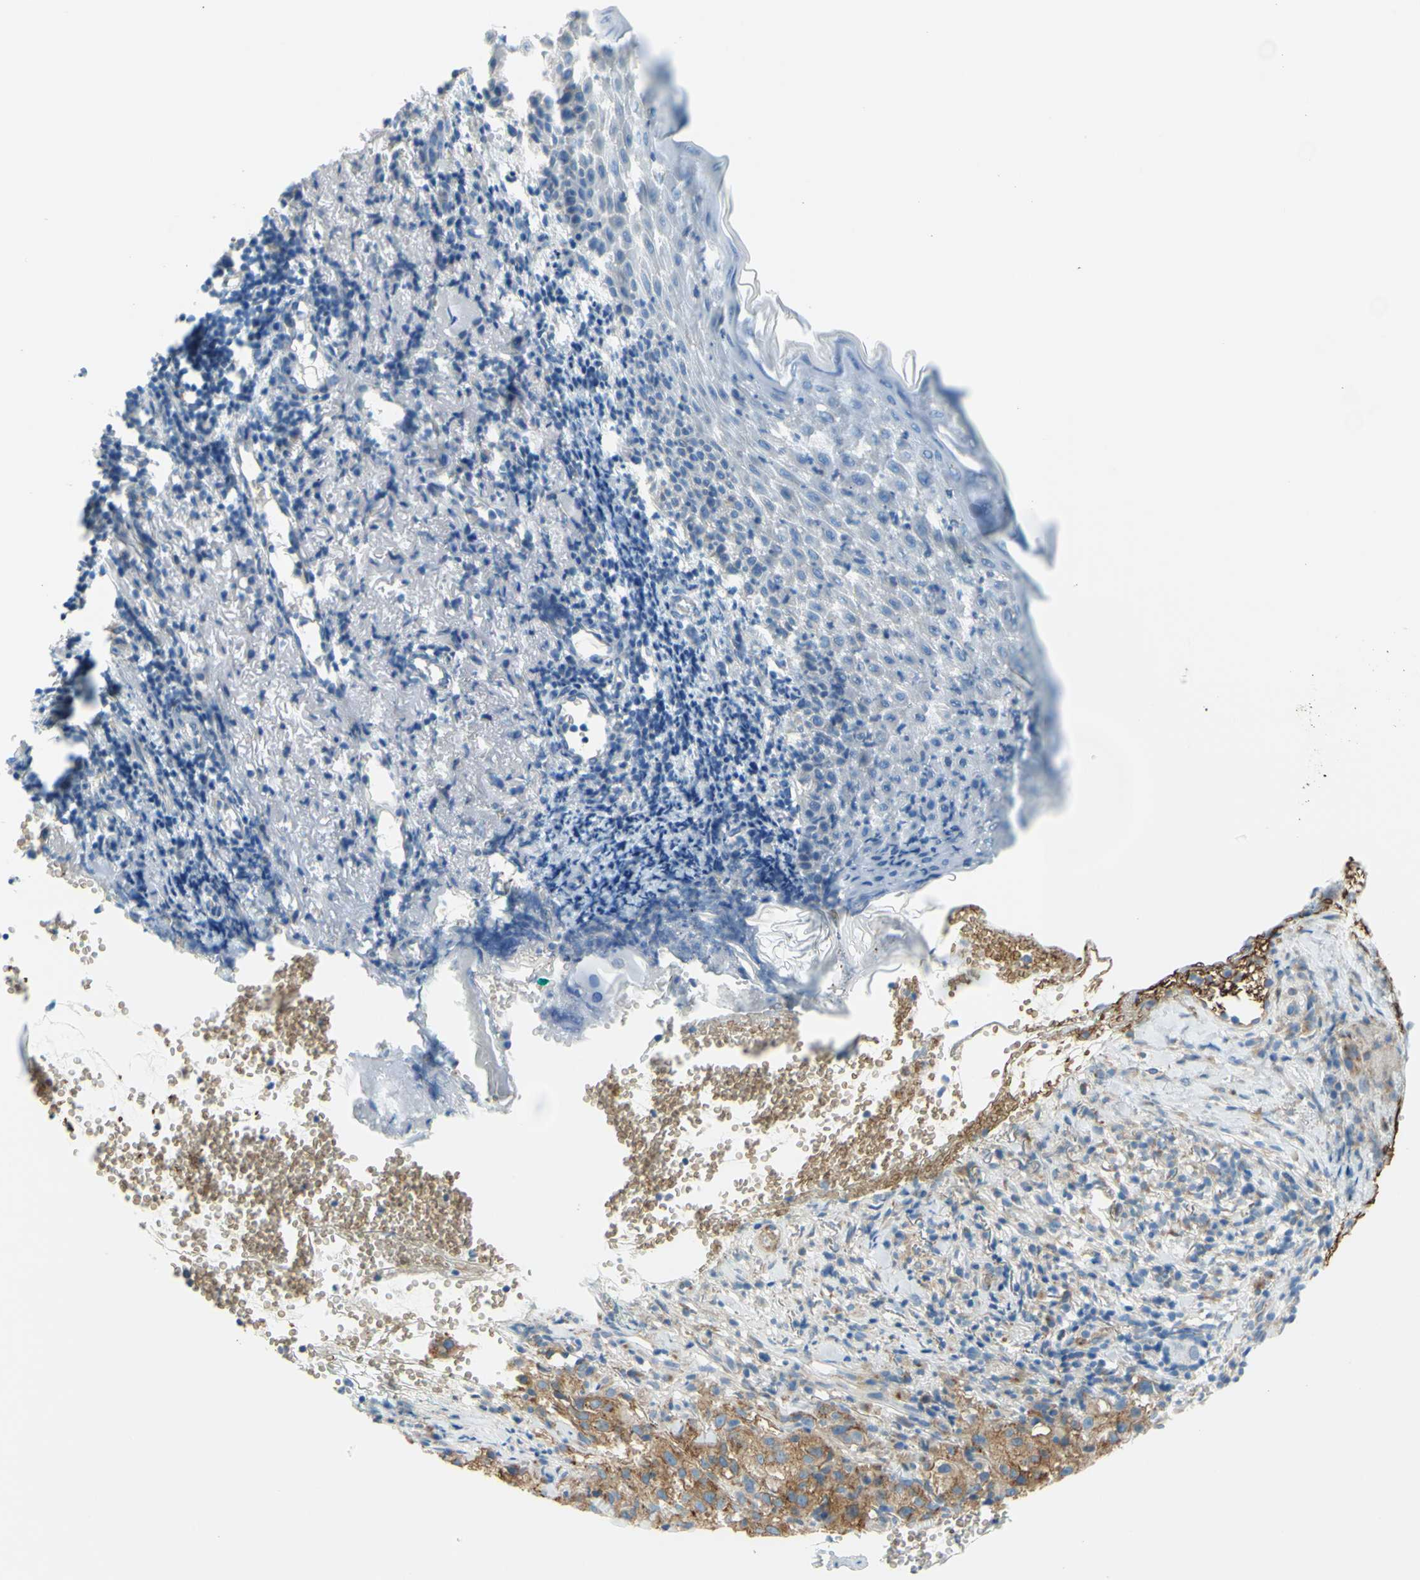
{"staining": {"intensity": "moderate", "quantity": ">75%", "location": "cytoplasmic/membranous"}, "tissue": "melanoma", "cell_type": "Tumor cells", "image_type": "cancer", "snomed": [{"axis": "morphology", "description": "Necrosis, NOS"}, {"axis": "morphology", "description": "Malignant melanoma, NOS"}, {"axis": "topography", "description": "Skin"}], "caption": "Human malignant melanoma stained for a protein (brown) demonstrates moderate cytoplasmic/membranous positive expression in approximately >75% of tumor cells.", "gene": "FRMD4B", "patient": {"sex": "female", "age": 87}}